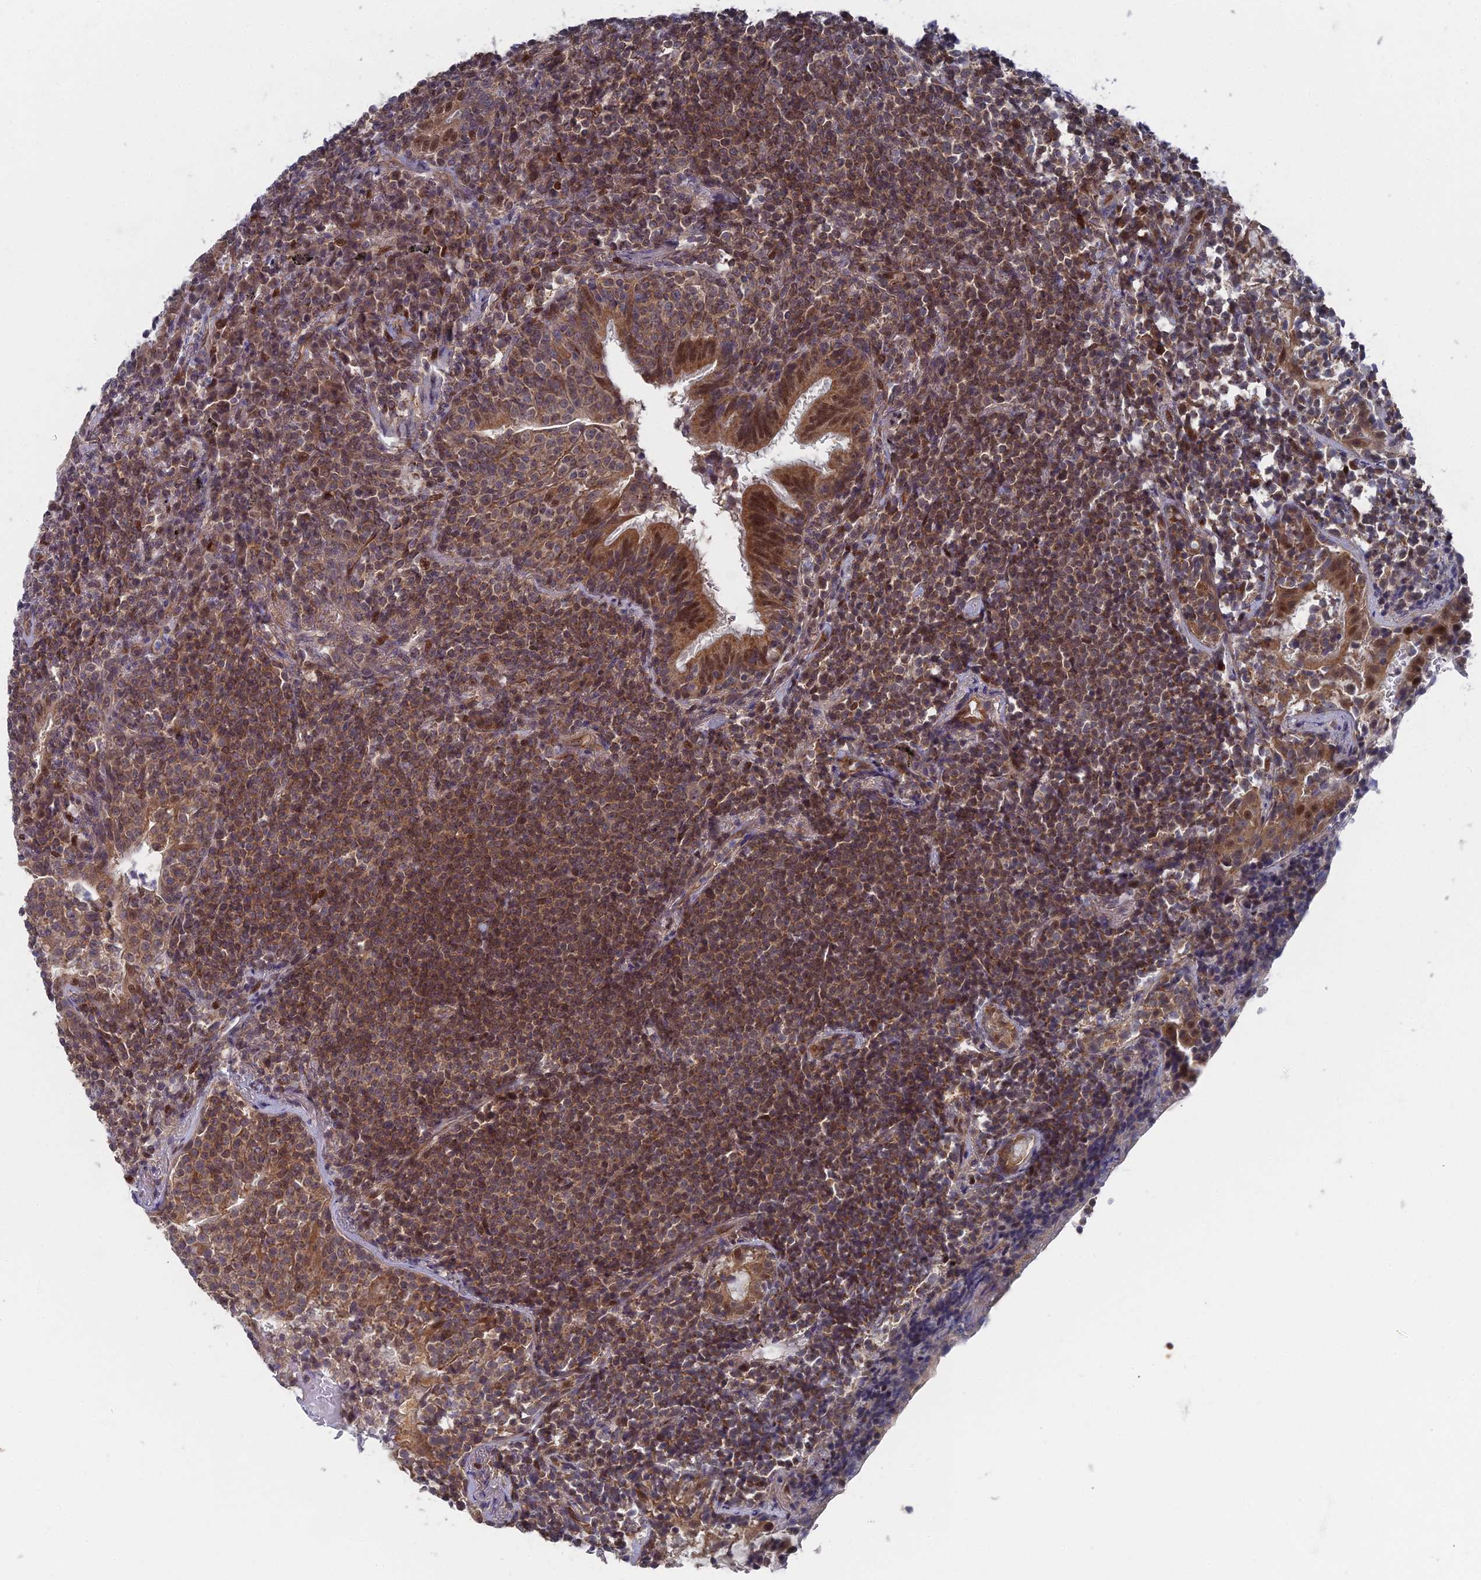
{"staining": {"intensity": "moderate", "quantity": "25%-75%", "location": "cytoplasmic/membranous"}, "tissue": "lymphoma", "cell_type": "Tumor cells", "image_type": "cancer", "snomed": [{"axis": "morphology", "description": "Malignant lymphoma, non-Hodgkin's type, Low grade"}, {"axis": "topography", "description": "Lung"}], "caption": "Immunohistochemistry of lymphoma demonstrates medium levels of moderate cytoplasmic/membranous staining in about 25%-75% of tumor cells.", "gene": "UNC5D", "patient": {"sex": "female", "age": 71}}